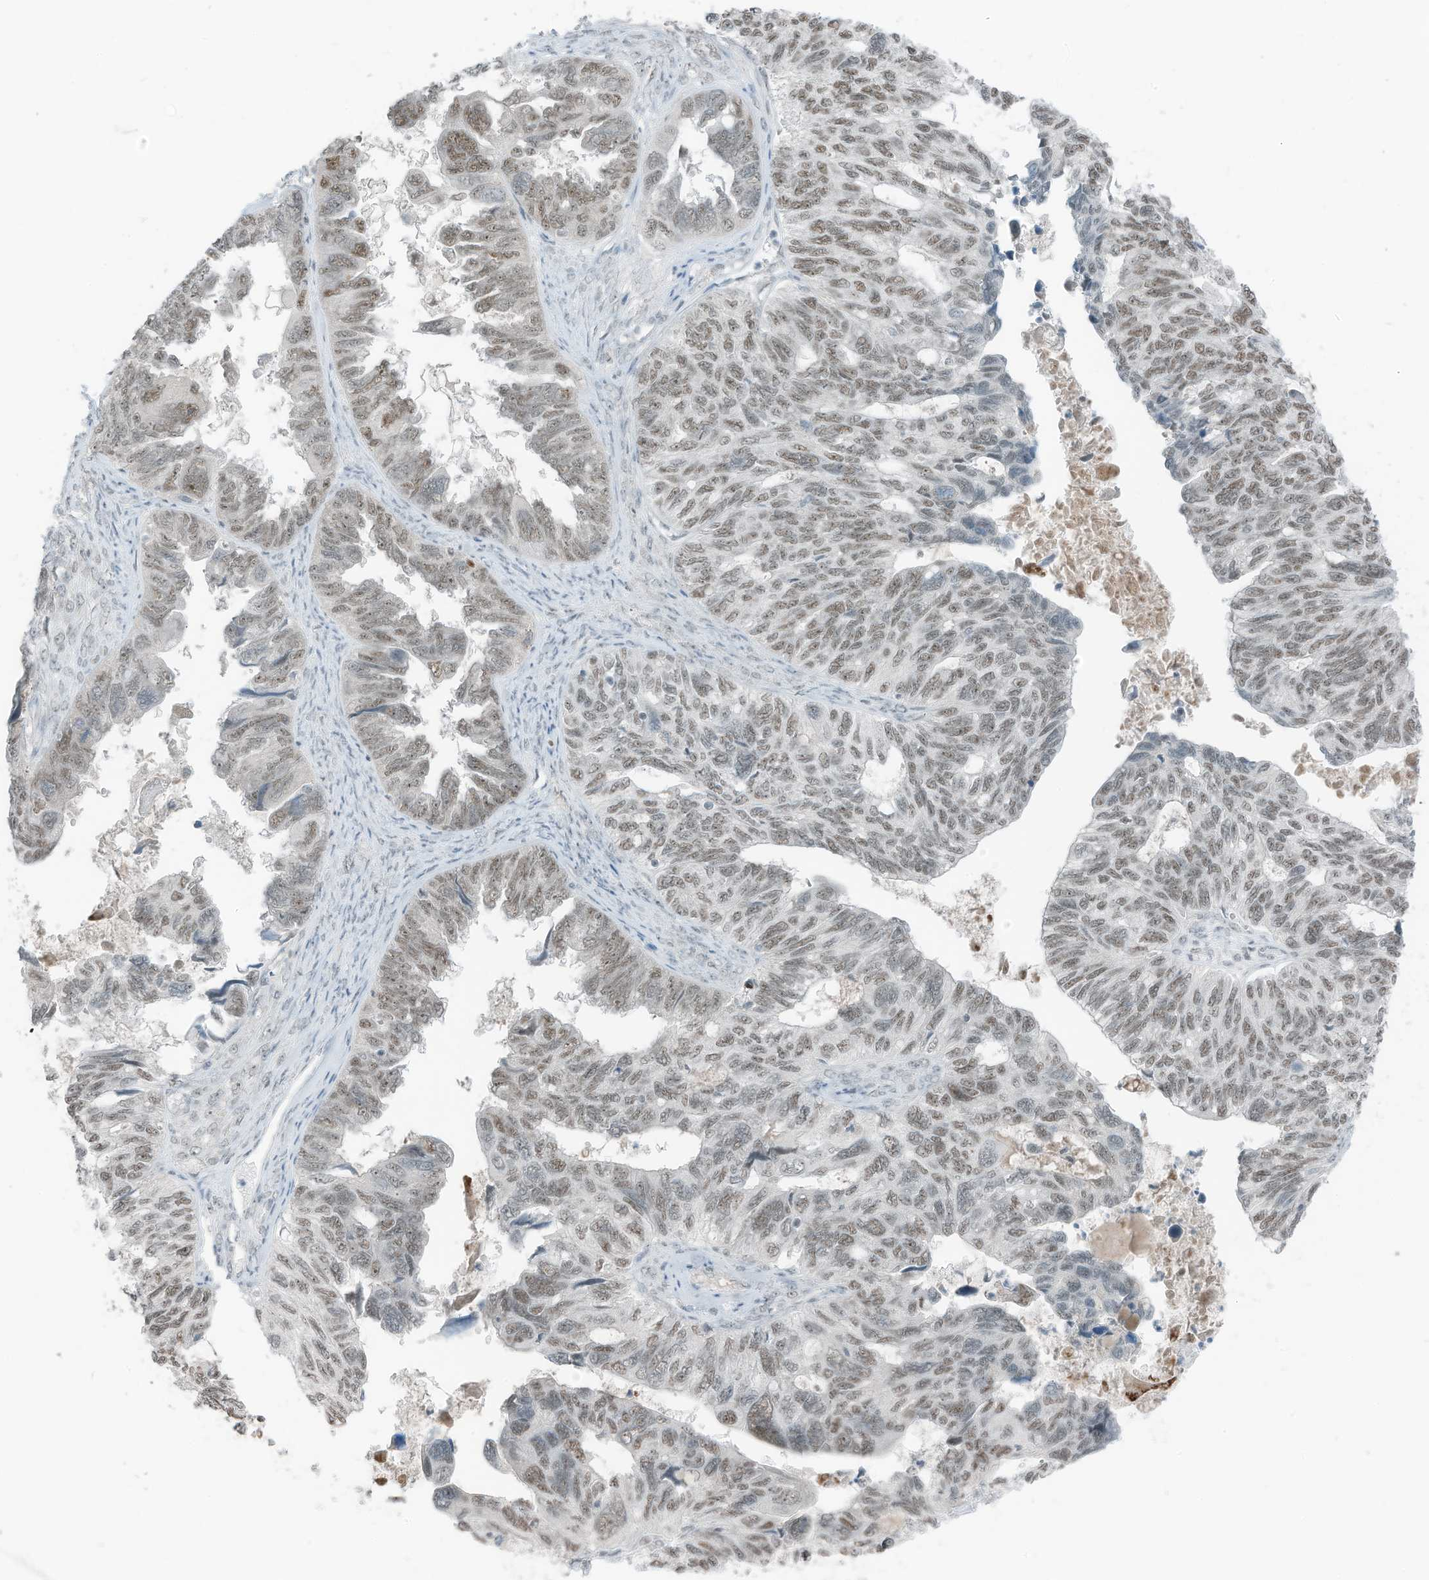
{"staining": {"intensity": "moderate", "quantity": ">75%", "location": "nuclear"}, "tissue": "ovarian cancer", "cell_type": "Tumor cells", "image_type": "cancer", "snomed": [{"axis": "morphology", "description": "Cystadenocarcinoma, serous, NOS"}, {"axis": "topography", "description": "Ovary"}], "caption": "High-power microscopy captured an immunohistochemistry image of ovarian serous cystadenocarcinoma, revealing moderate nuclear positivity in about >75% of tumor cells.", "gene": "WRNIP1", "patient": {"sex": "female", "age": 79}}